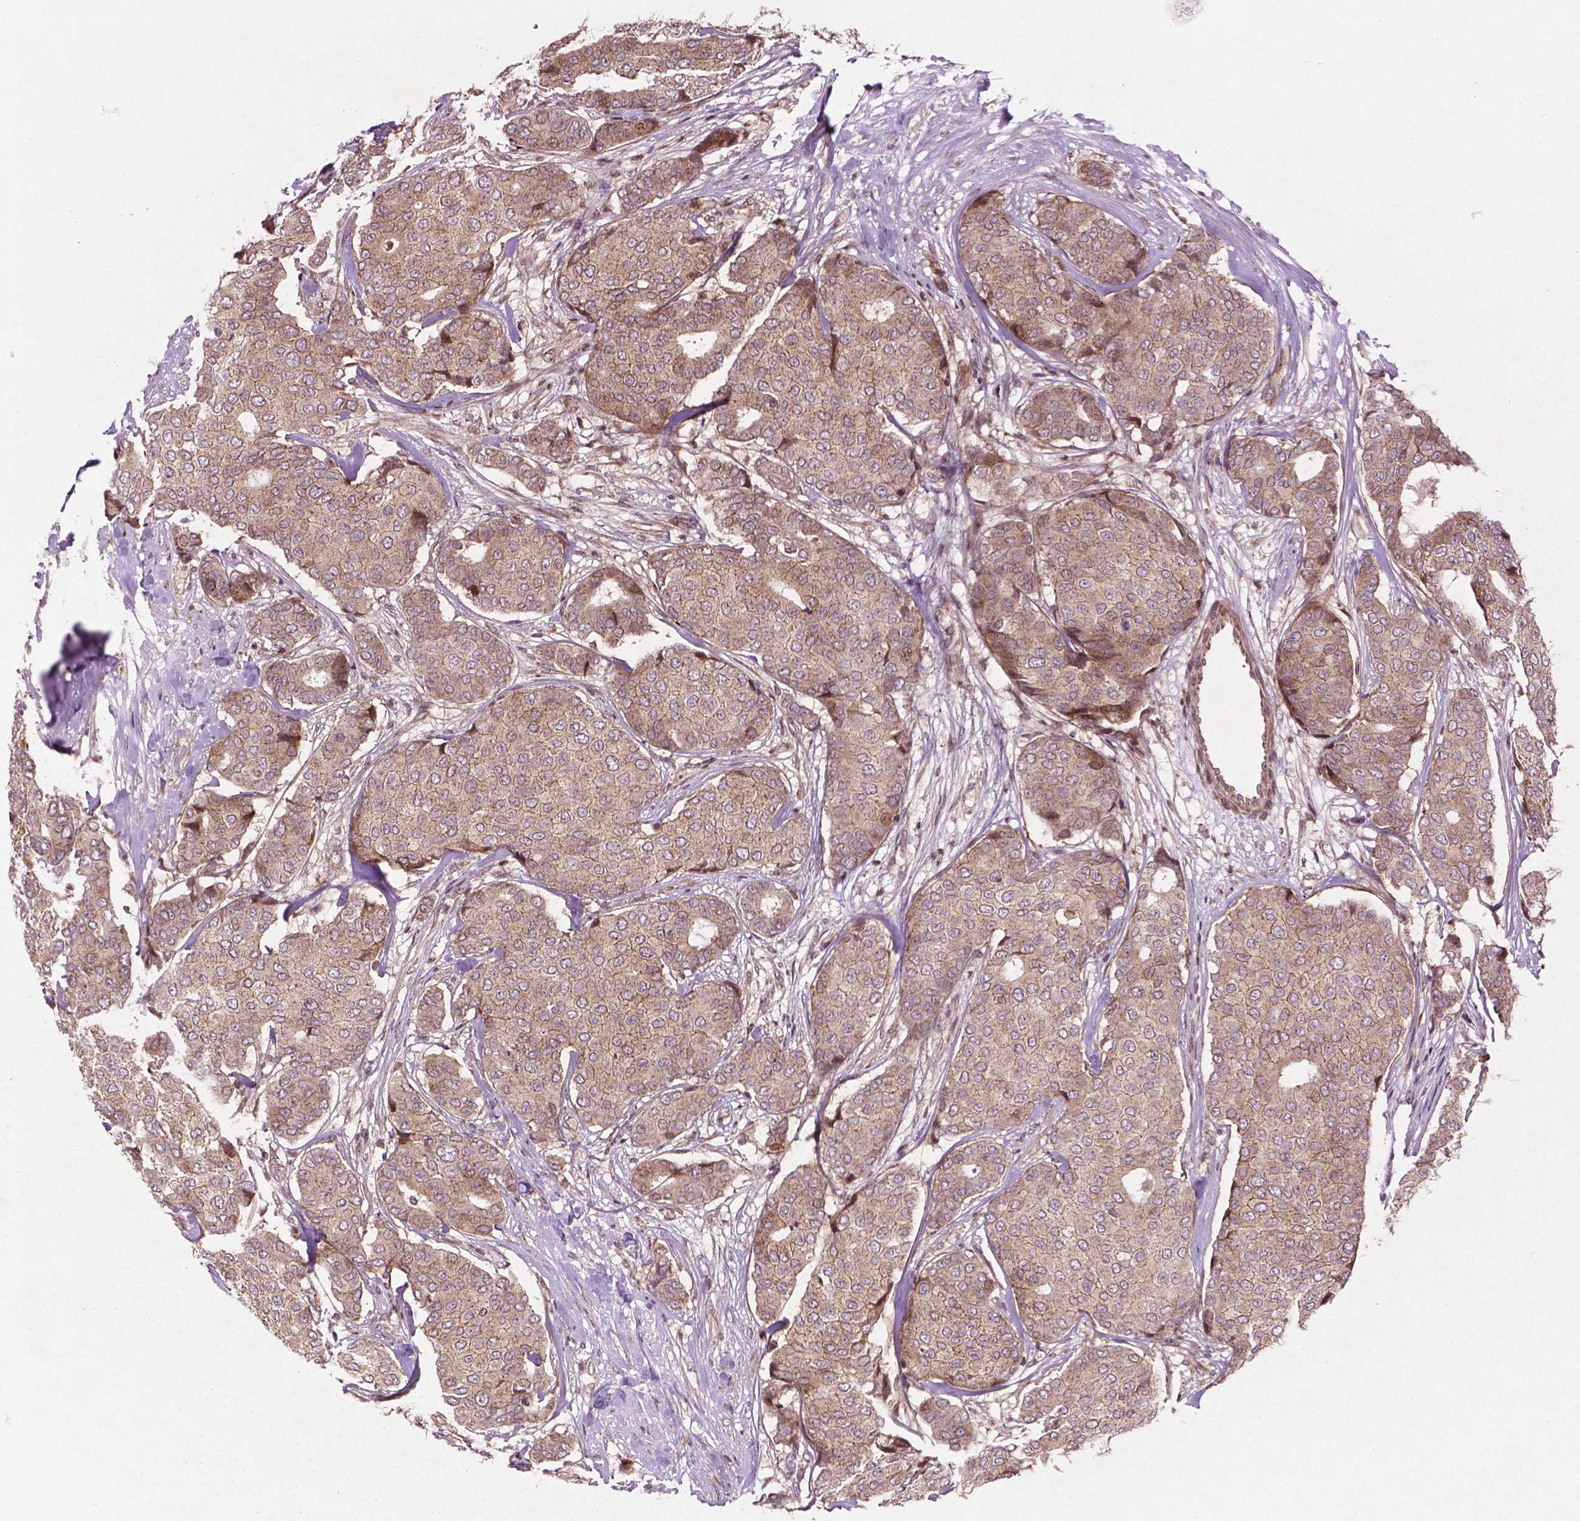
{"staining": {"intensity": "moderate", "quantity": ">75%", "location": "cytoplasmic/membranous"}, "tissue": "breast cancer", "cell_type": "Tumor cells", "image_type": "cancer", "snomed": [{"axis": "morphology", "description": "Duct carcinoma"}, {"axis": "topography", "description": "Breast"}], "caption": "Breast cancer (invasive ductal carcinoma) tissue exhibits moderate cytoplasmic/membranous expression in about >75% of tumor cells, visualized by immunohistochemistry.", "gene": "B3GALNT2", "patient": {"sex": "female", "age": 75}}